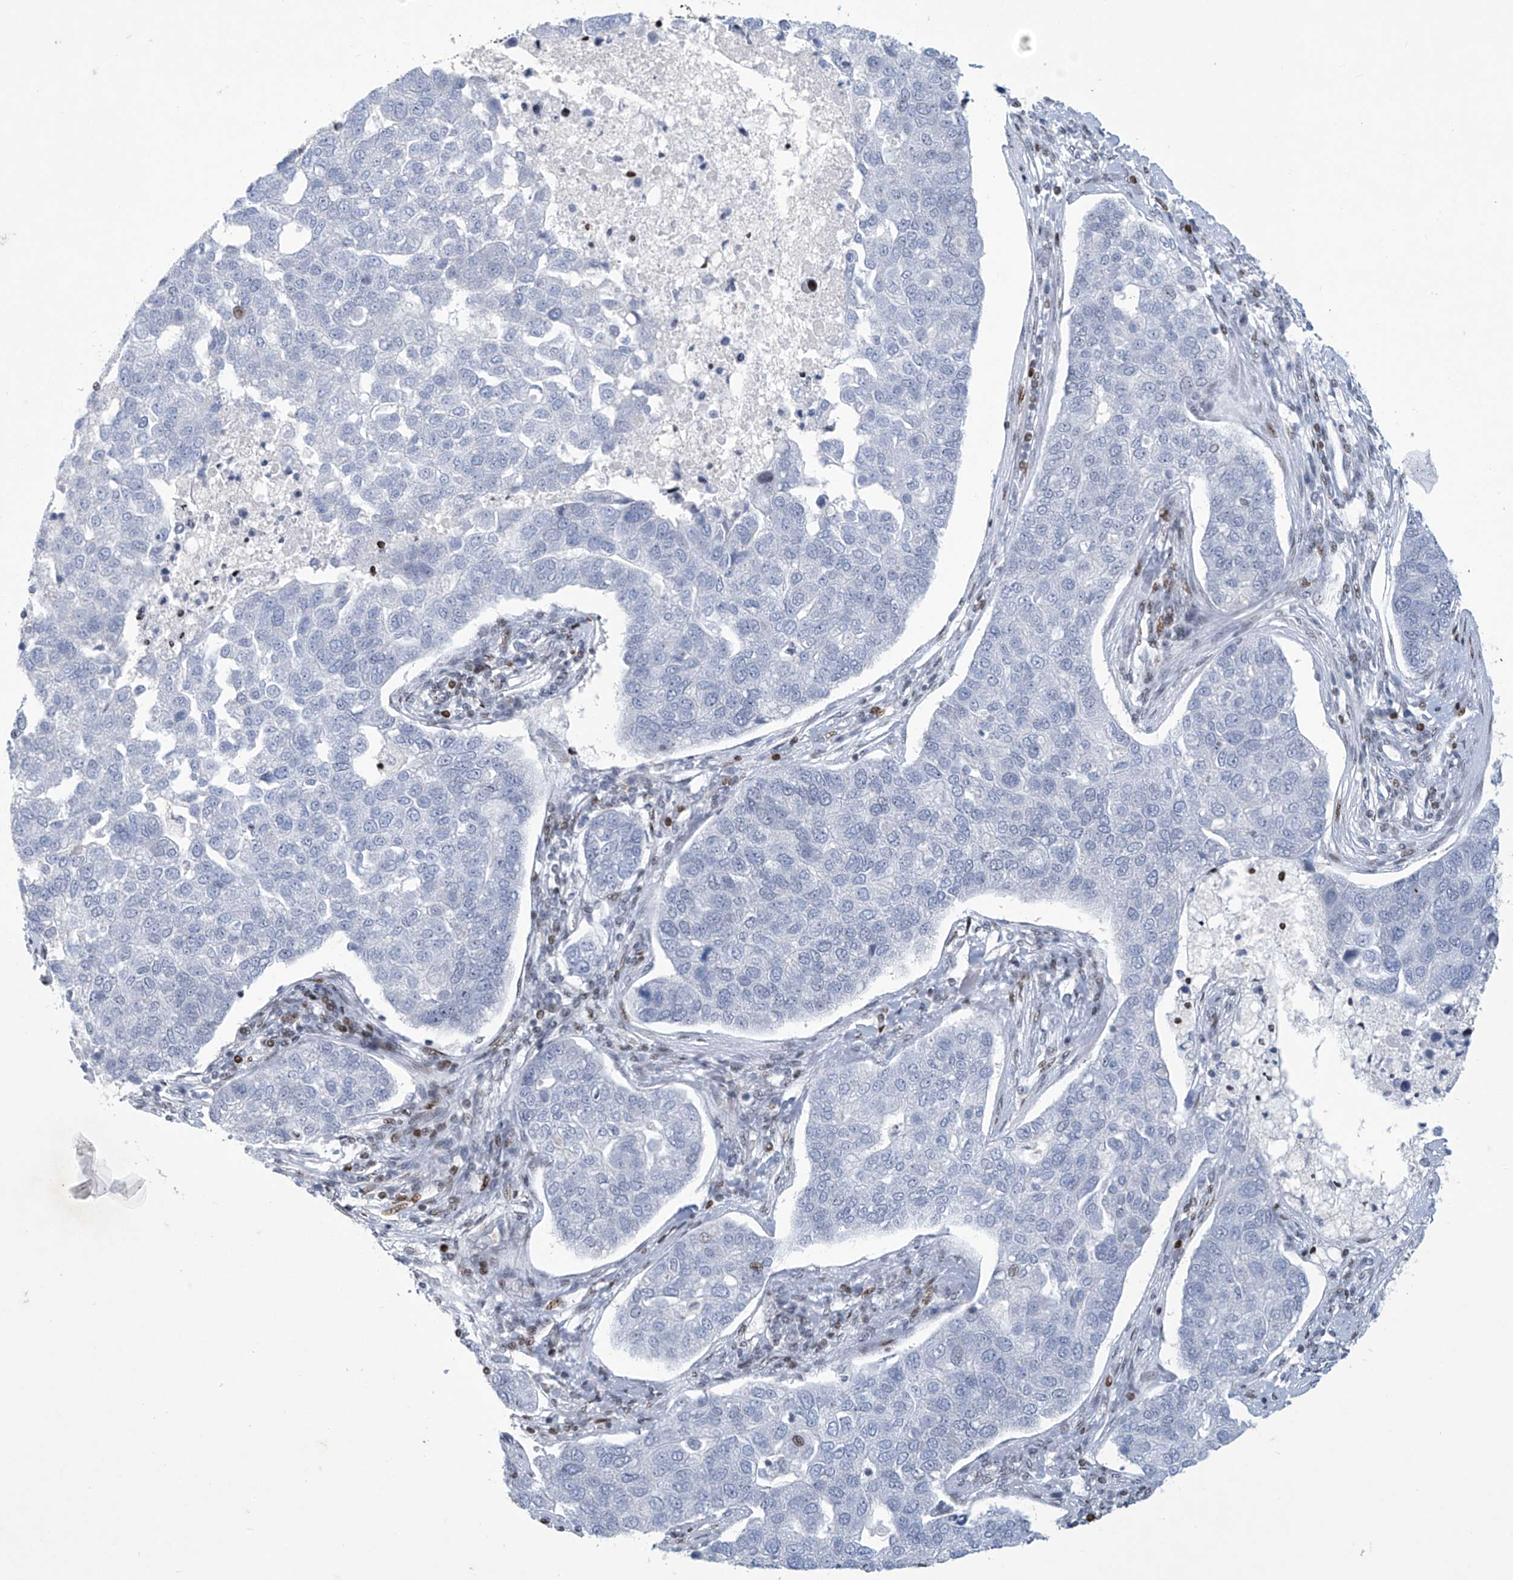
{"staining": {"intensity": "negative", "quantity": "none", "location": "none"}, "tissue": "pancreatic cancer", "cell_type": "Tumor cells", "image_type": "cancer", "snomed": [{"axis": "morphology", "description": "Adenocarcinoma, NOS"}, {"axis": "topography", "description": "Pancreas"}], "caption": "Tumor cells show no significant staining in pancreatic cancer. (Immunohistochemistry, brightfield microscopy, high magnification).", "gene": "RFX7", "patient": {"sex": "female", "age": 61}}